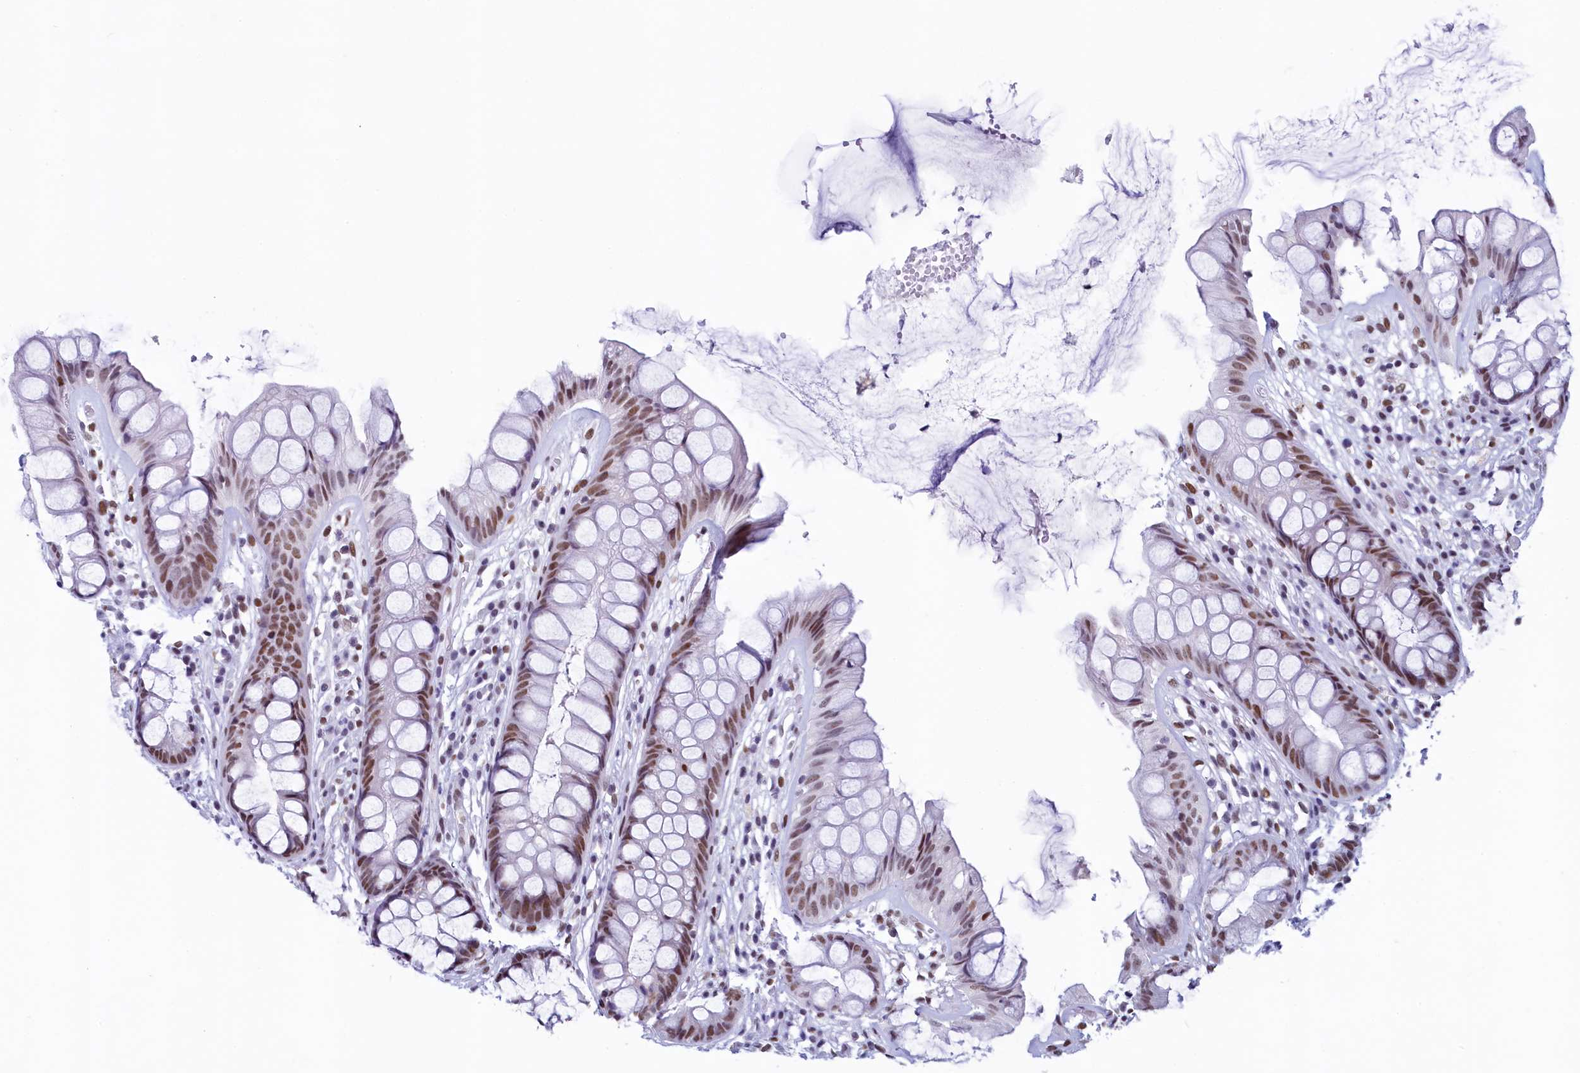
{"staining": {"intensity": "moderate", "quantity": "25%-75%", "location": "nuclear"}, "tissue": "rectum", "cell_type": "Glandular cells", "image_type": "normal", "snomed": [{"axis": "morphology", "description": "Normal tissue, NOS"}, {"axis": "topography", "description": "Rectum"}], "caption": "Protein staining demonstrates moderate nuclear staining in approximately 25%-75% of glandular cells in normal rectum.", "gene": "SUGP2", "patient": {"sex": "male", "age": 74}}